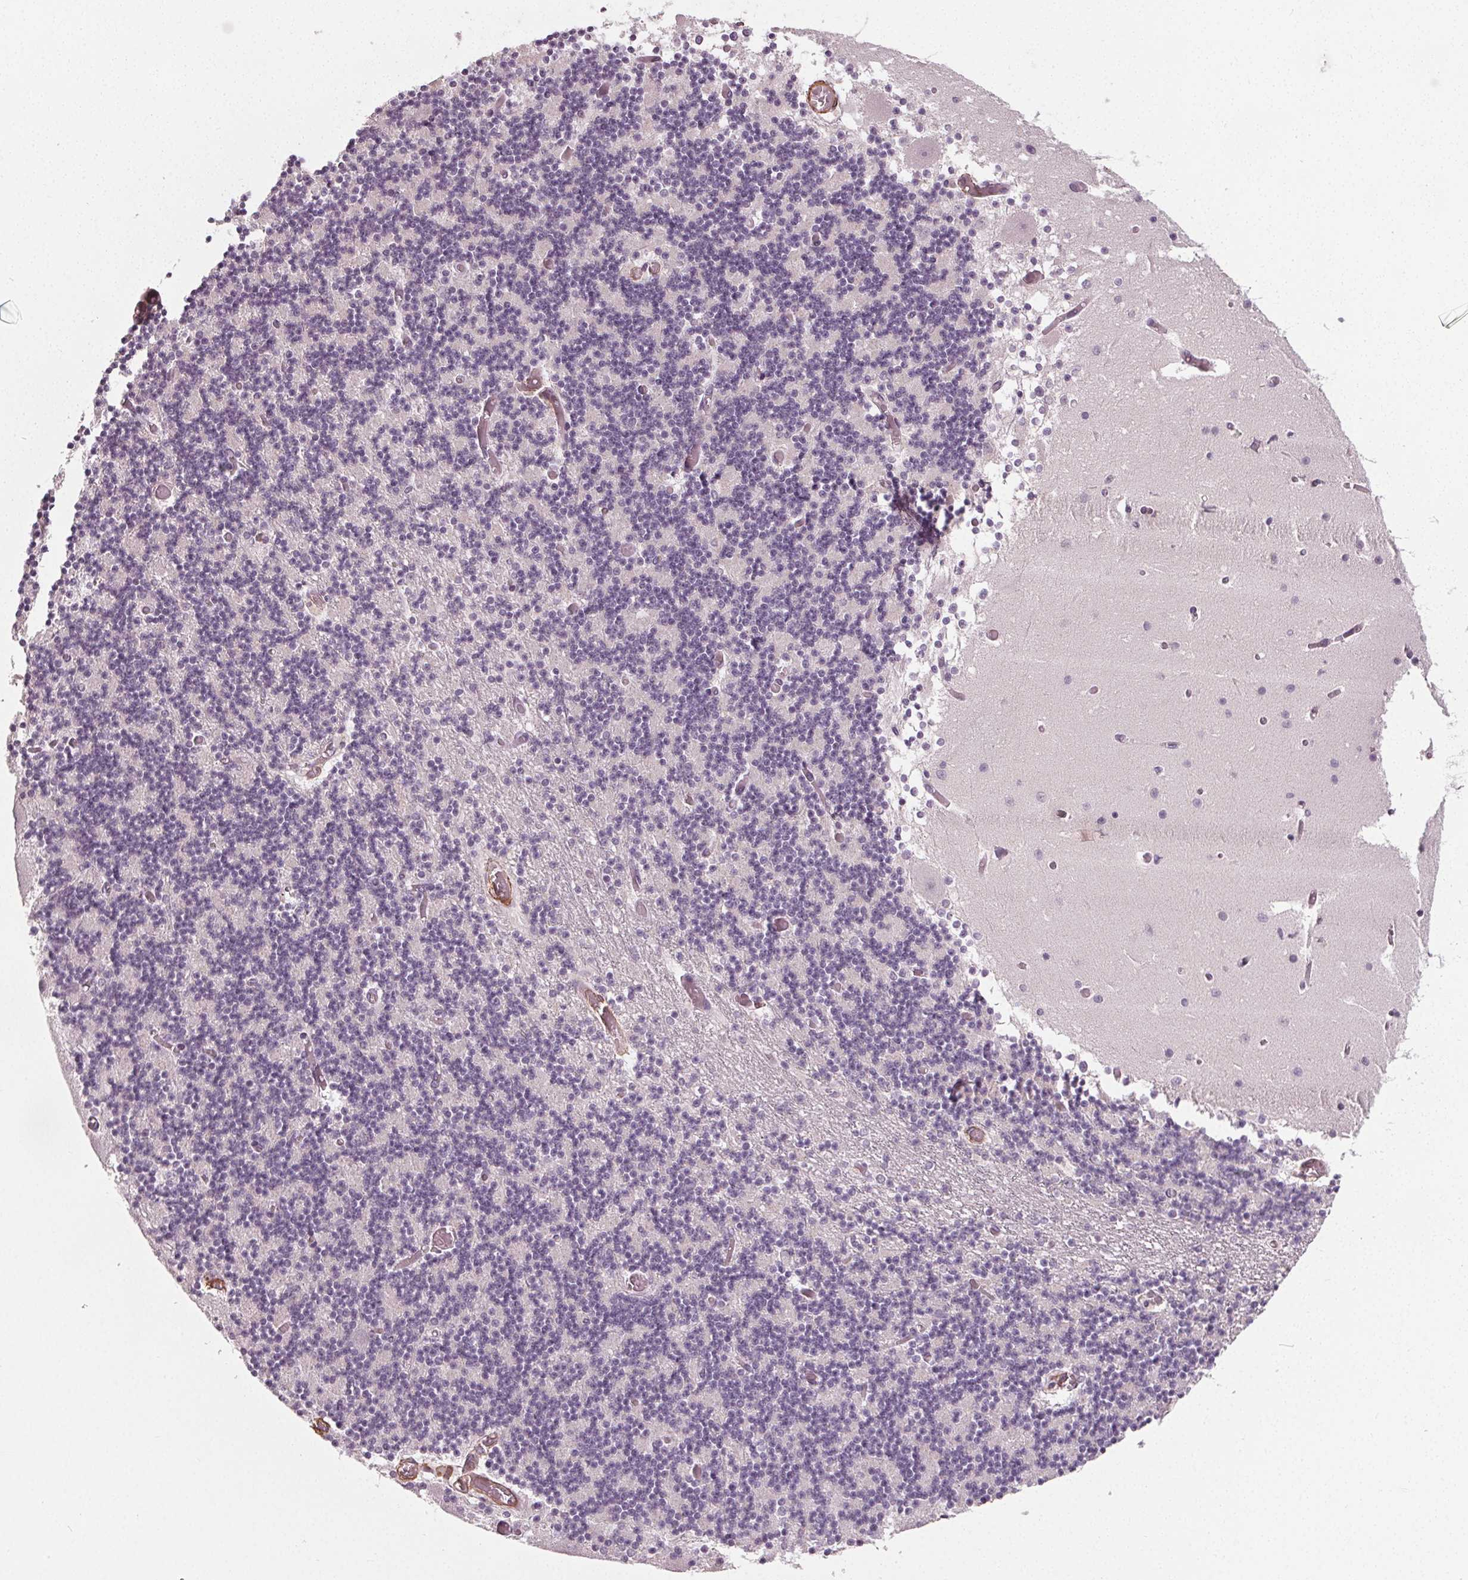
{"staining": {"intensity": "negative", "quantity": "none", "location": "none"}, "tissue": "cerebellum", "cell_type": "Cells in granular layer", "image_type": "normal", "snomed": [{"axis": "morphology", "description": "Normal tissue, NOS"}, {"axis": "topography", "description": "Cerebellum"}], "caption": "Immunohistochemical staining of unremarkable human cerebellum demonstrates no significant staining in cells in granular layer.", "gene": "PKP1", "patient": {"sex": "female", "age": 28}}